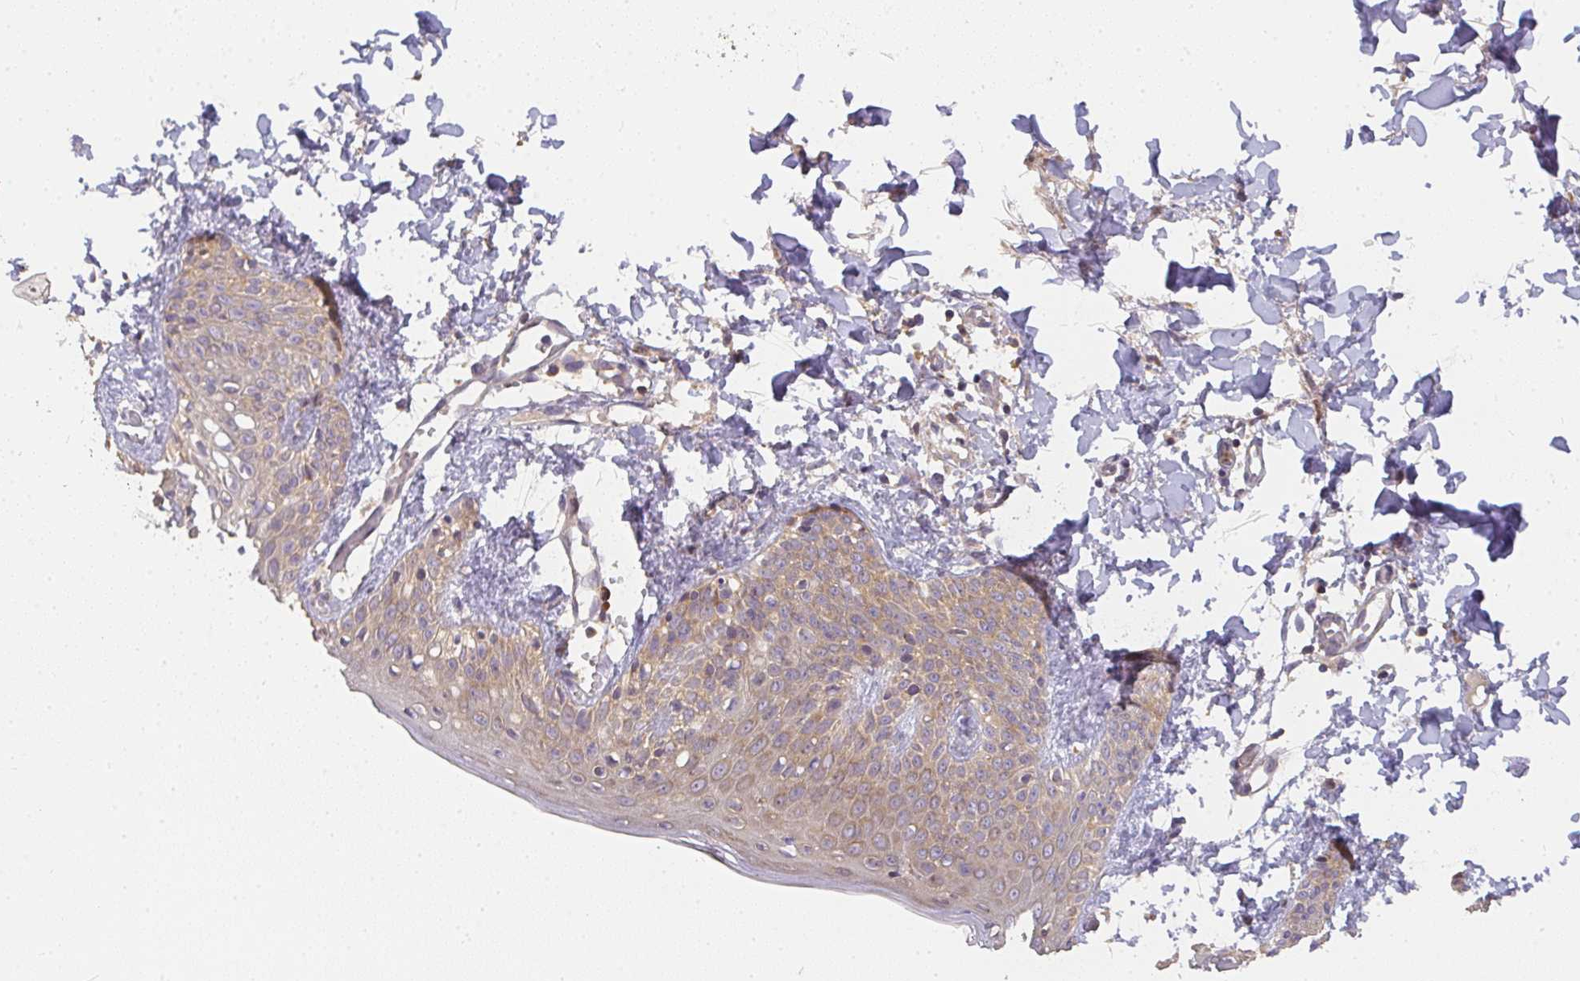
{"staining": {"intensity": "moderate", "quantity": ">75%", "location": "cytoplasmic/membranous"}, "tissue": "skin", "cell_type": "Fibroblasts", "image_type": "normal", "snomed": [{"axis": "morphology", "description": "Normal tissue, NOS"}, {"axis": "topography", "description": "Skin"}], "caption": "The histopathology image reveals immunohistochemical staining of normal skin. There is moderate cytoplasmic/membranous positivity is appreciated in approximately >75% of fibroblasts. The protein of interest is shown in brown color, while the nuclei are stained blue.", "gene": "SLC35B3", "patient": {"sex": "male", "age": 16}}